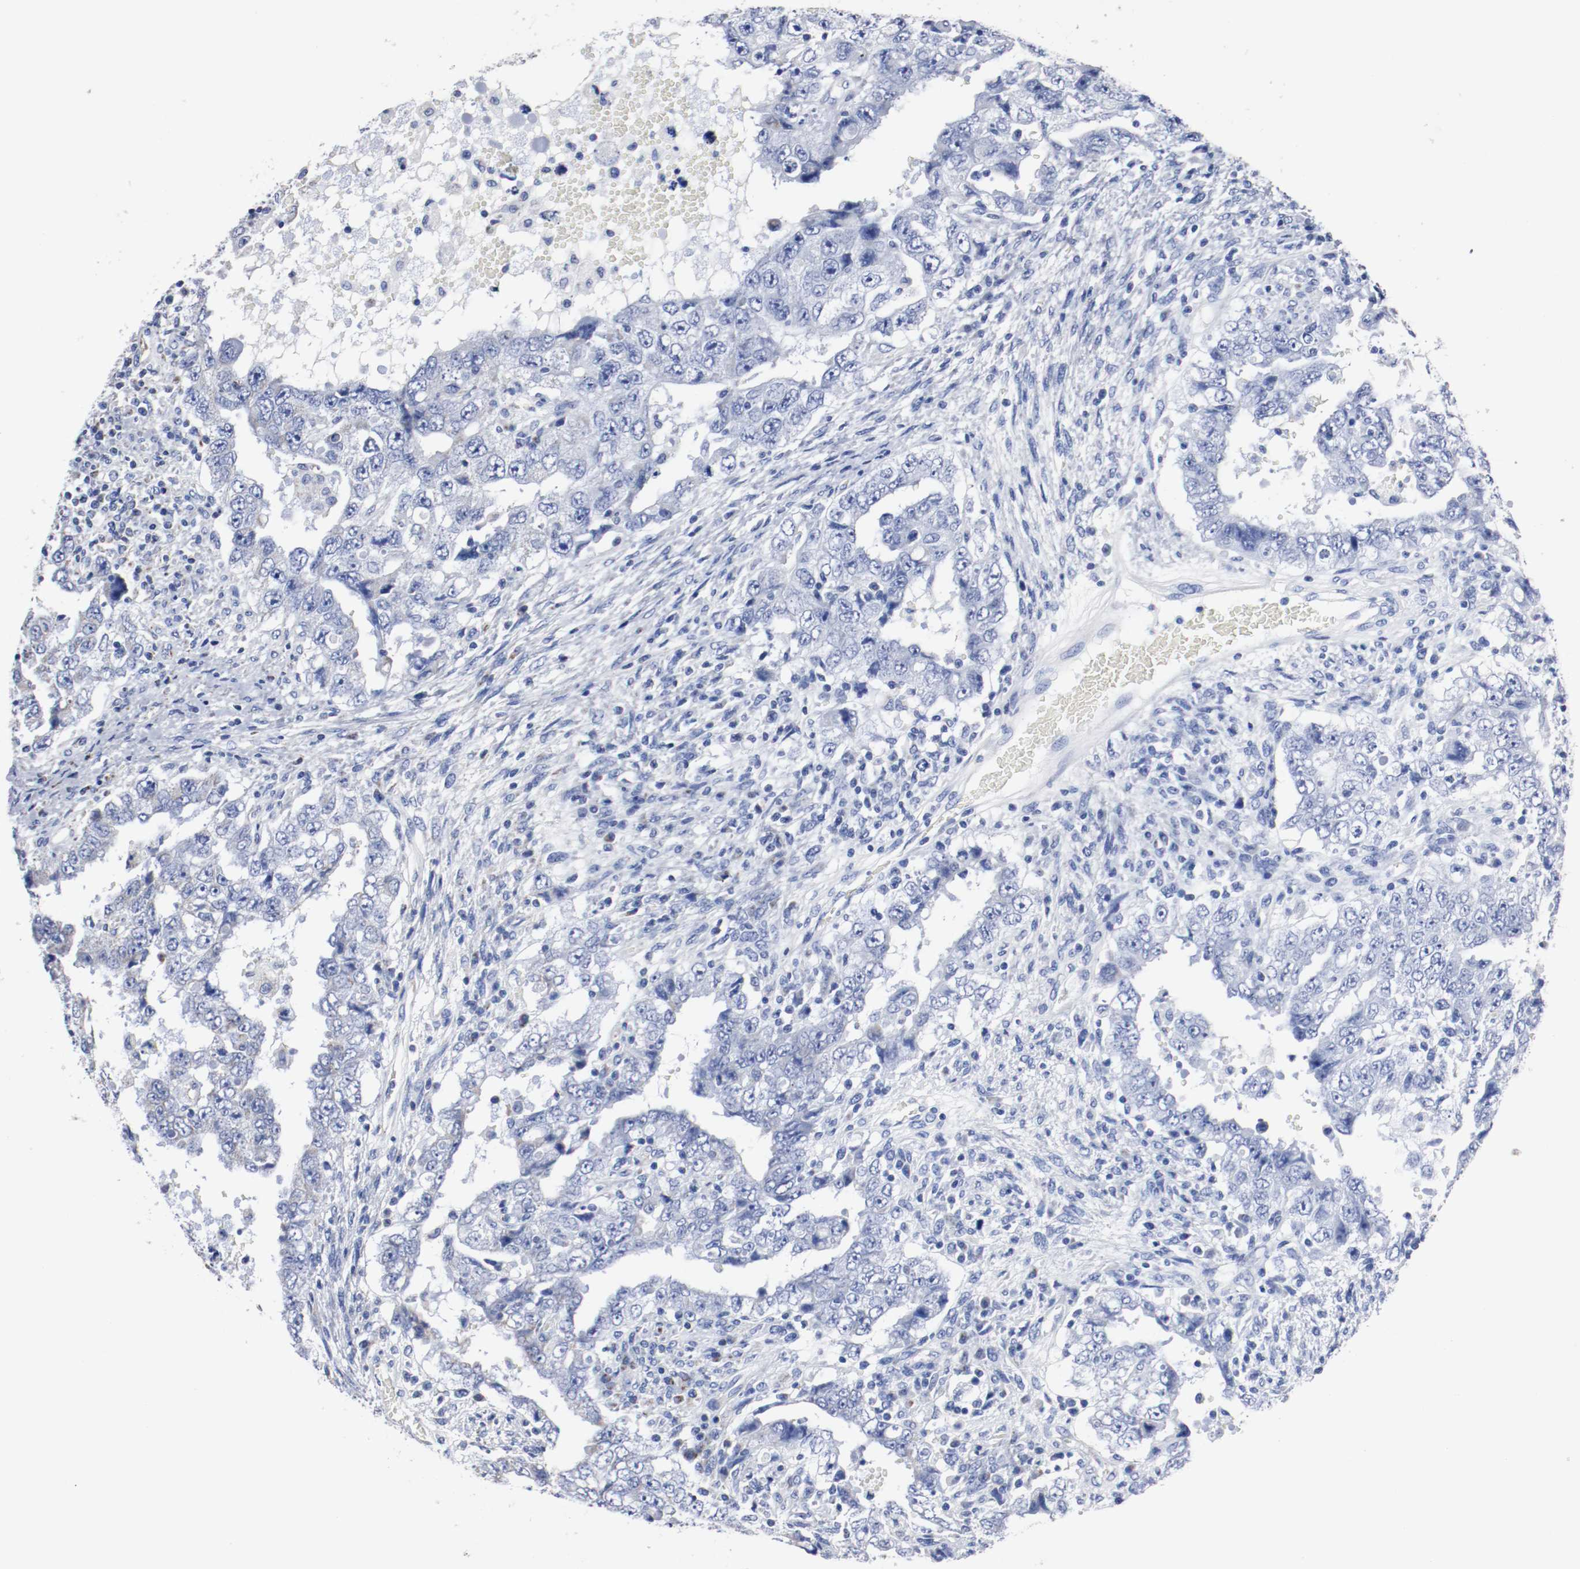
{"staining": {"intensity": "negative", "quantity": "none", "location": "none"}, "tissue": "testis cancer", "cell_type": "Tumor cells", "image_type": "cancer", "snomed": [{"axis": "morphology", "description": "Carcinoma, Embryonal, NOS"}, {"axis": "topography", "description": "Testis"}], "caption": "Testis cancer (embryonal carcinoma) was stained to show a protein in brown. There is no significant expression in tumor cells.", "gene": "TUBD1", "patient": {"sex": "male", "age": 26}}